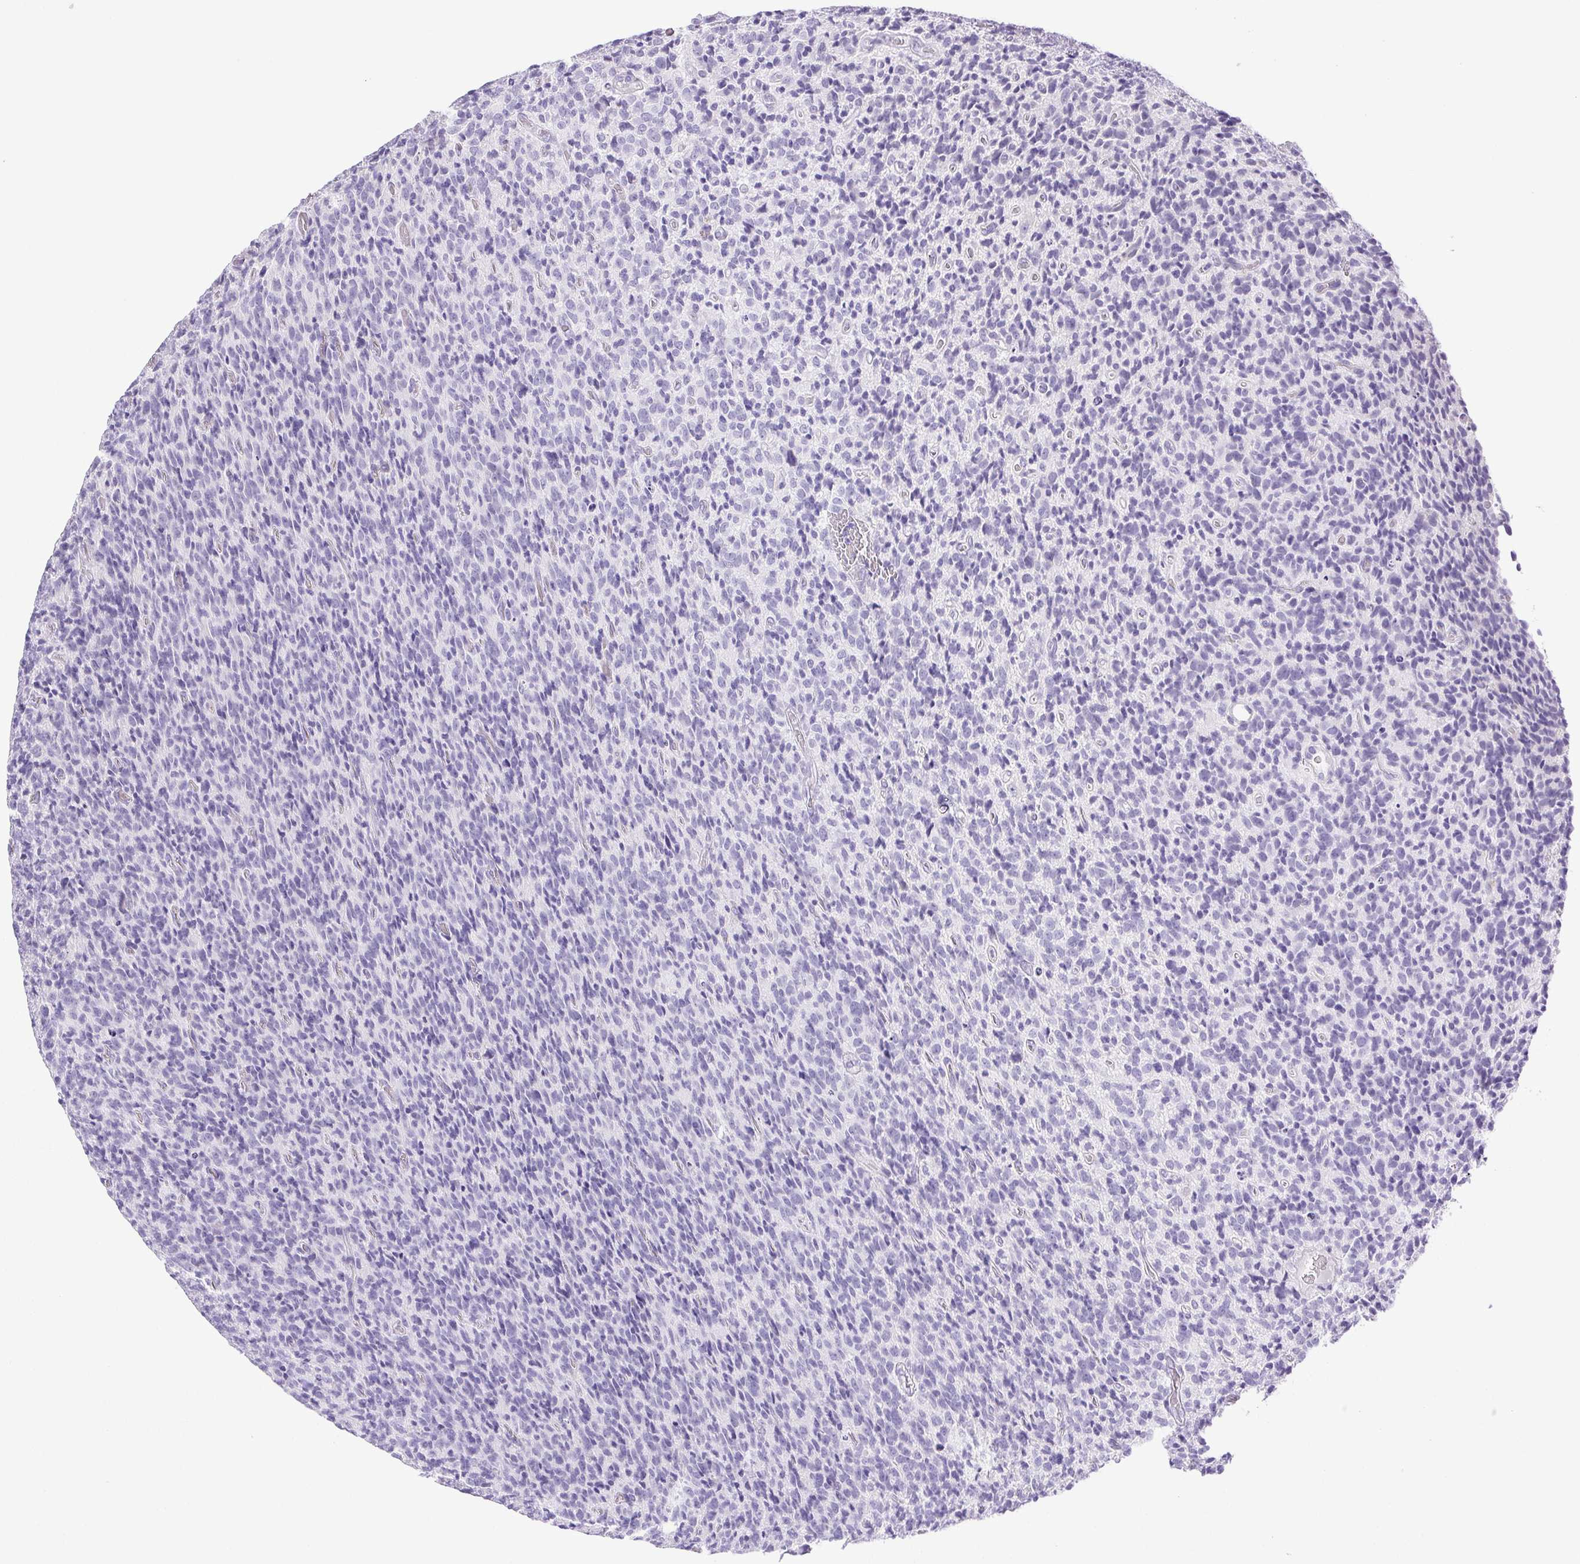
{"staining": {"intensity": "negative", "quantity": "none", "location": "none"}, "tissue": "glioma", "cell_type": "Tumor cells", "image_type": "cancer", "snomed": [{"axis": "morphology", "description": "Glioma, malignant, High grade"}, {"axis": "topography", "description": "Brain"}], "caption": "Immunohistochemistry of human glioma displays no expression in tumor cells. (Immunohistochemistry (ihc), brightfield microscopy, high magnification).", "gene": "PAPPA2", "patient": {"sex": "male", "age": 76}}